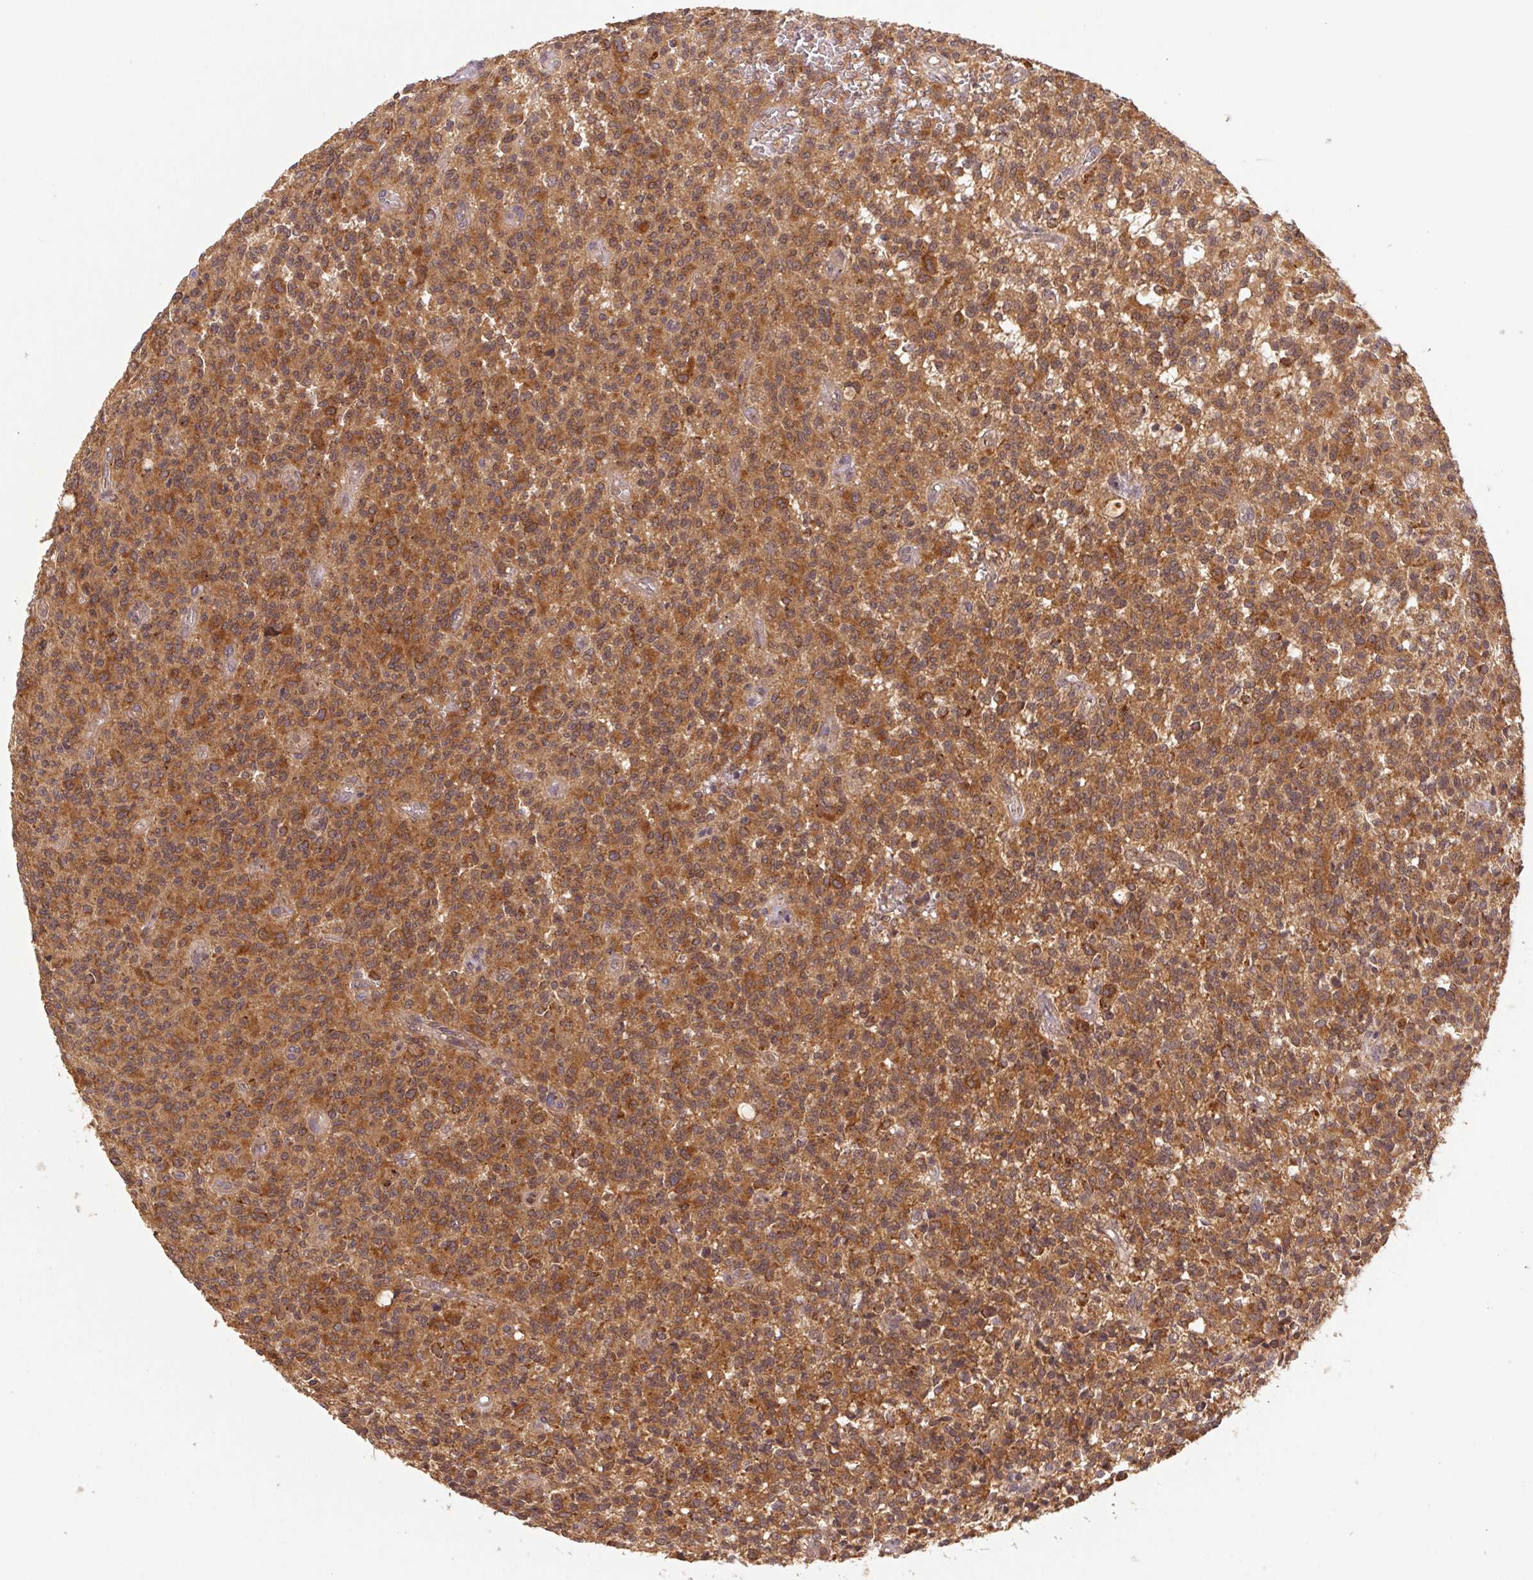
{"staining": {"intensity": "moderate", "quantity": ">75%", "location": "cytoplasmic/membranous"}, "tissue": "glioma", "cell_type": "Tumor cells", "image_type": "cancer", "snomed": [{"axis": "morphology", "description": "Glioma, malignant, Low grade"}, {"axis": "topography", "description": "Brain"}], "caption": "Glioma stained for a protein displays moderate cytoplasmic/membranous positivity in tumor cells.", "gene": "MTHFD1", "patient": {"sex": "male", "age": 64}}